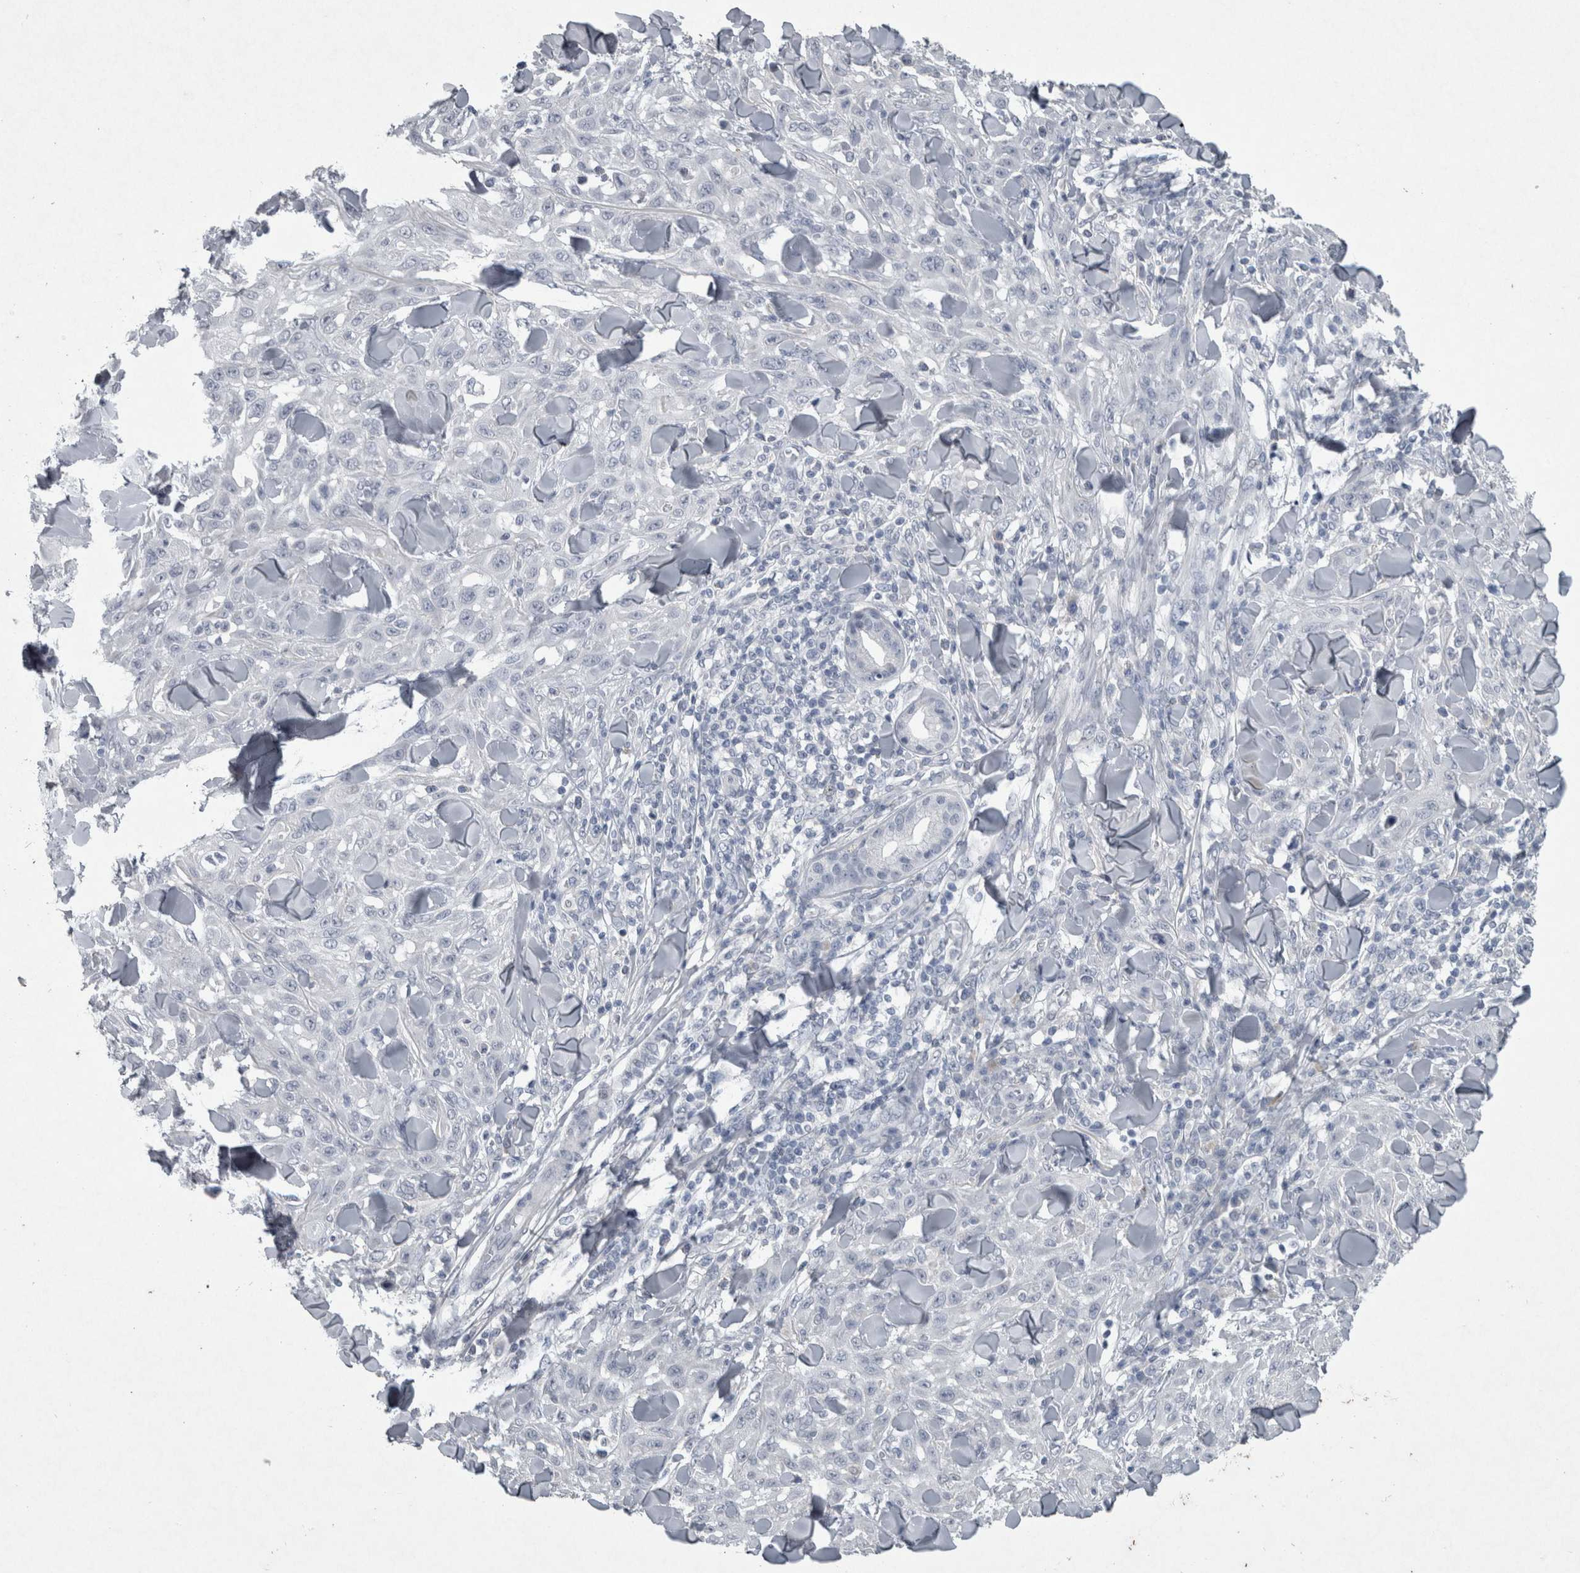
{"staining": {"intensity": "negative", "quantity": "none", "location": "none"}, "tissue": "skin cancer", "cell_type": "Tumor cells", "image_type": "cancer", "snomed": [{"axis": "morphology", "description": "Squamous cell carcinoma, NOS"}, {"axis": "topography", "description": "Skin"}], "caption": "IHC micrograph of human skin cancer (squamous cell carcinoma) stained for a protein (brown), which shows no expression in tumor cells.", "gene": "PDX1", "patient": {"sex": "male", "age": 24}}